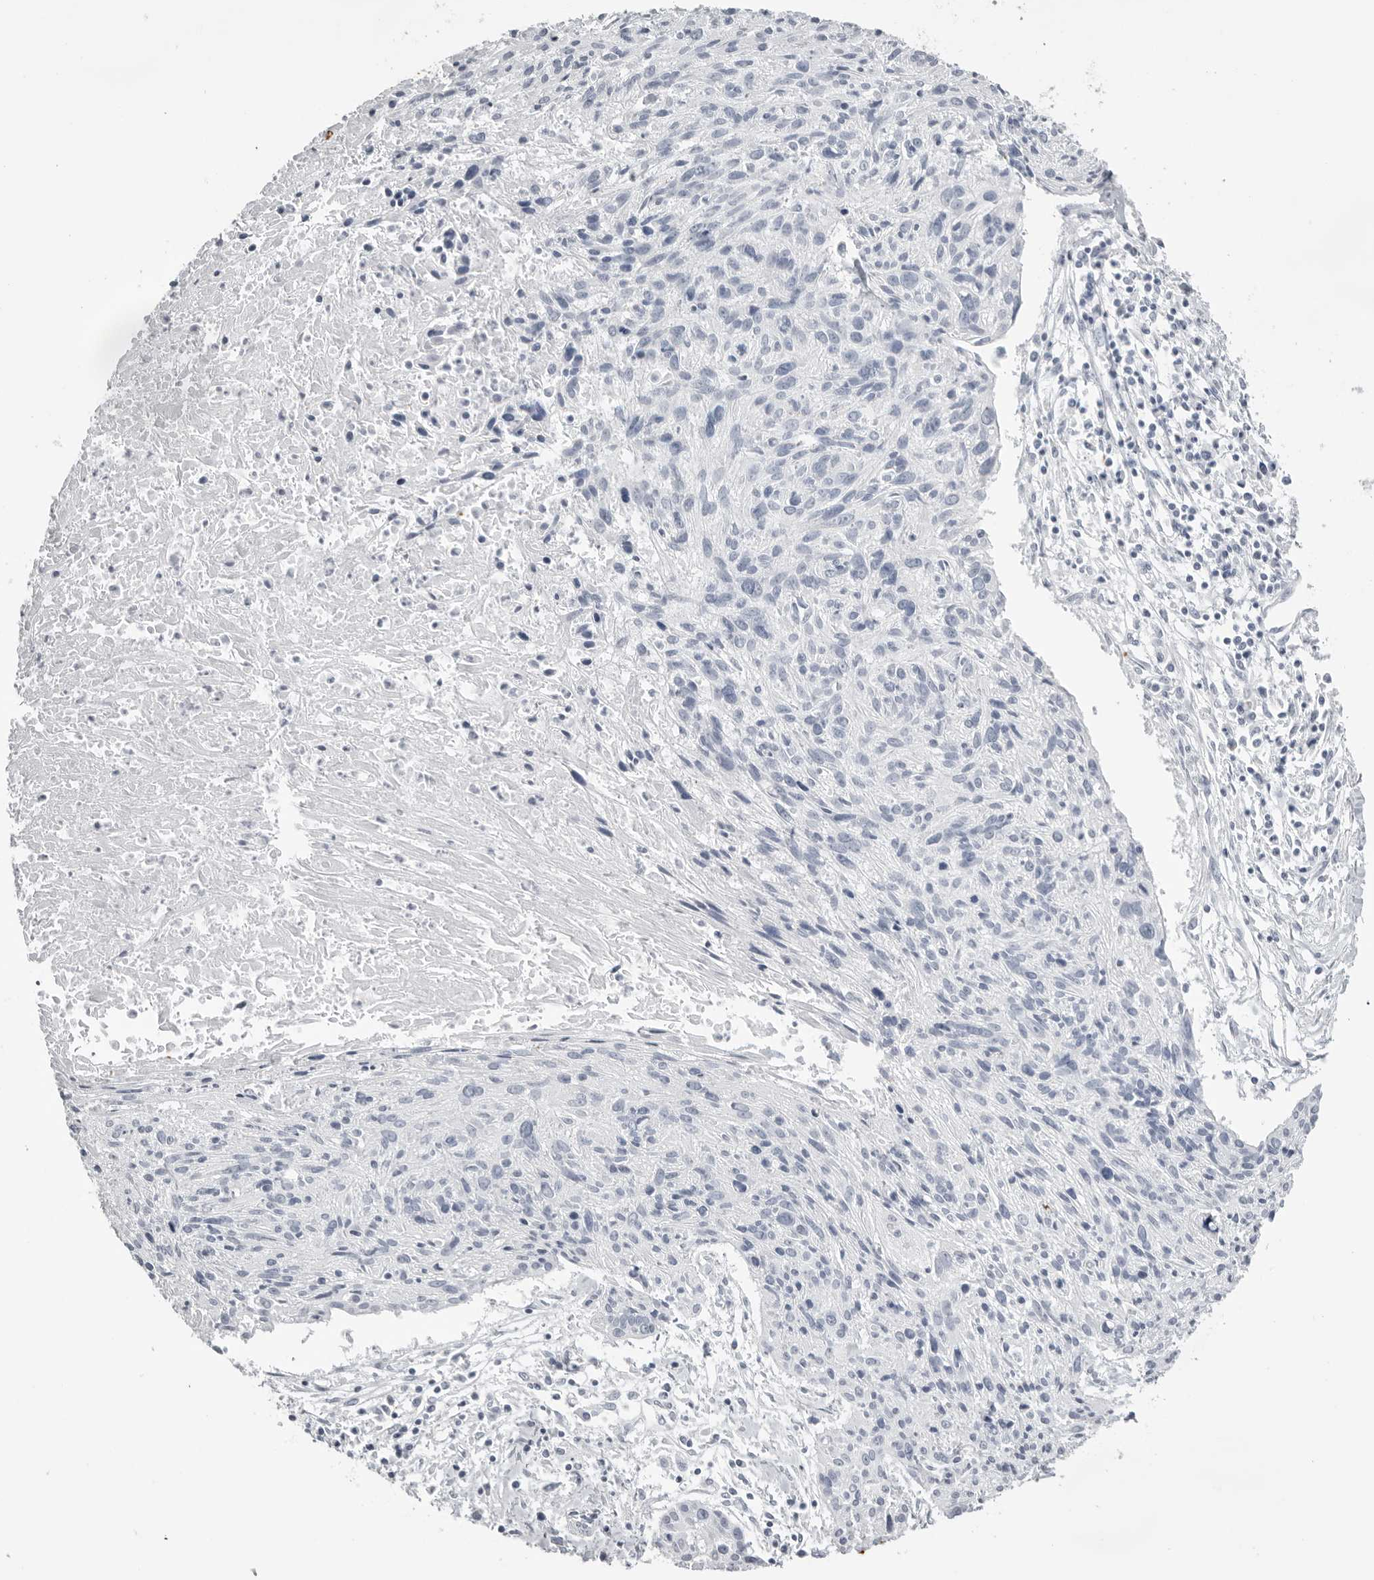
{"staining": {"intensity": "negative", "quantity": "none", "location": "none"}, "tissue": "cervical cancer", "cell_type": "Tumor cells", "image_type": "cancer", "snomed": [{"axis": "morphology", "description": "Squamous cell carcinoma, NOS"}, {"axis": "topography", "description": "Cervix"}], "caption": "This photomicrograph is of cervical cancer stained with immunohistochemistry to label a protein in brown with the nuclei are counter-stained blue. There is no positivity in tumor cells. Nuclei are stained in blue.", "gene": "KLK9", "patient": {"sex": "female", "age": 51}}